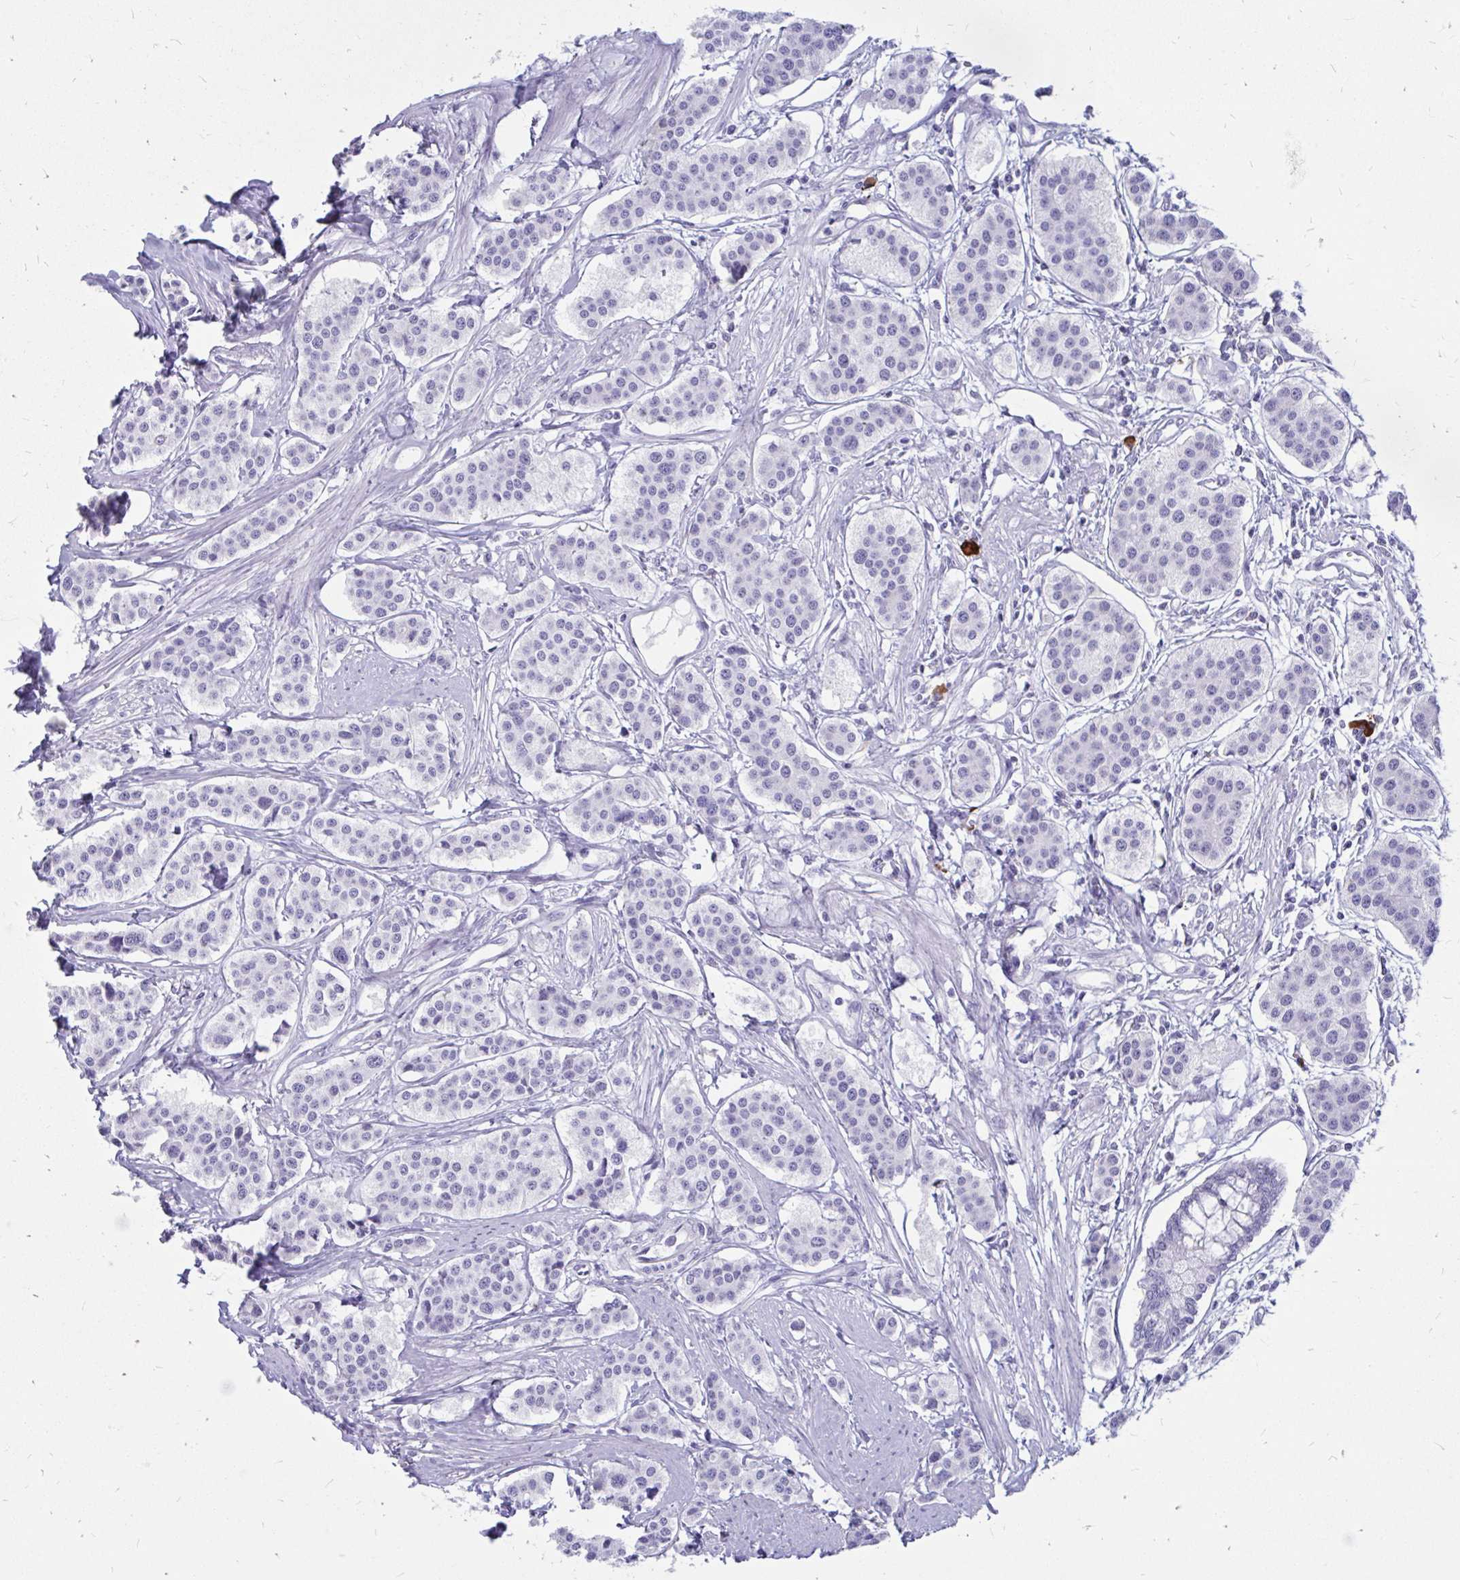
{"staining": {"intensity": "negative", "quantity": "none", "location": "none"}, "tissue": "carcinoid", "cell_type": "Tumor cells", "image_type": "cancer", "snomed": [{"axis": "morphology", "description": "Carcinoid, malignant, NOS"}, {"axis": "topography", "description": "Small intestine"}], "caption": "DAB (3,3'-diaminobenzidine) immunohistochemical staining of malignant carcinoid exhibits no significant staining in tumor cells. (DAB immunohistochemistry, high magnification).", "gene": "IGSF5", "patient": {"sex": "male", "age": 60}}